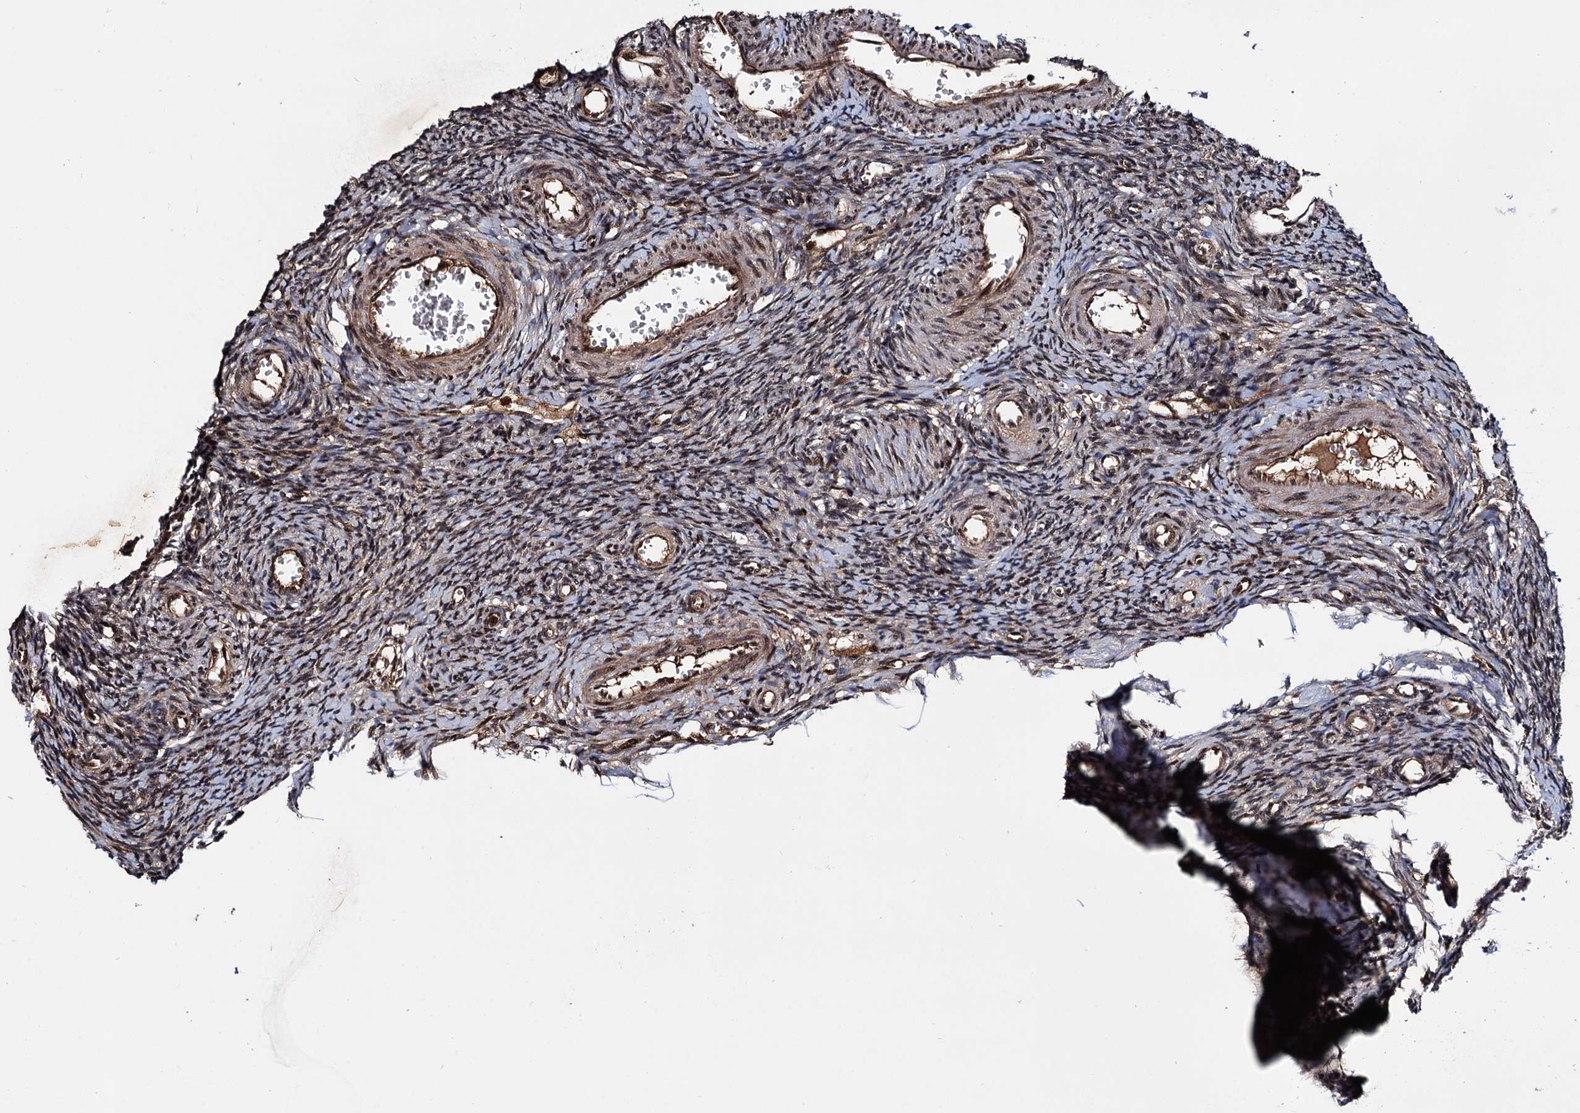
{"staining": {"intensity": "moderate", "quantity": "<25%", "location": "cytoplasmic/membranous,nuclear"}, "tissue": "ovary", "cell_type": "Ovarian stroma cells", "image_type": "normal", "snomed": [{"axis": "morphology", "description": "Normal tissue, NOS"}, {"axis": "topography", "description": "Ovary"}], "caption": "Ovarian stroma cells reveal moderate cytoplasmic/membranous,nuclear expression in approximately <25% of cells in normal ovary. The staining was performed using DAB (3,3'-diaminobenzidine), with brown indicating positive protein expression. Nuclei are stained blue with hematoxylin.", "gene": "CEP192", "patient": {"sex": "female", "age": 39}}